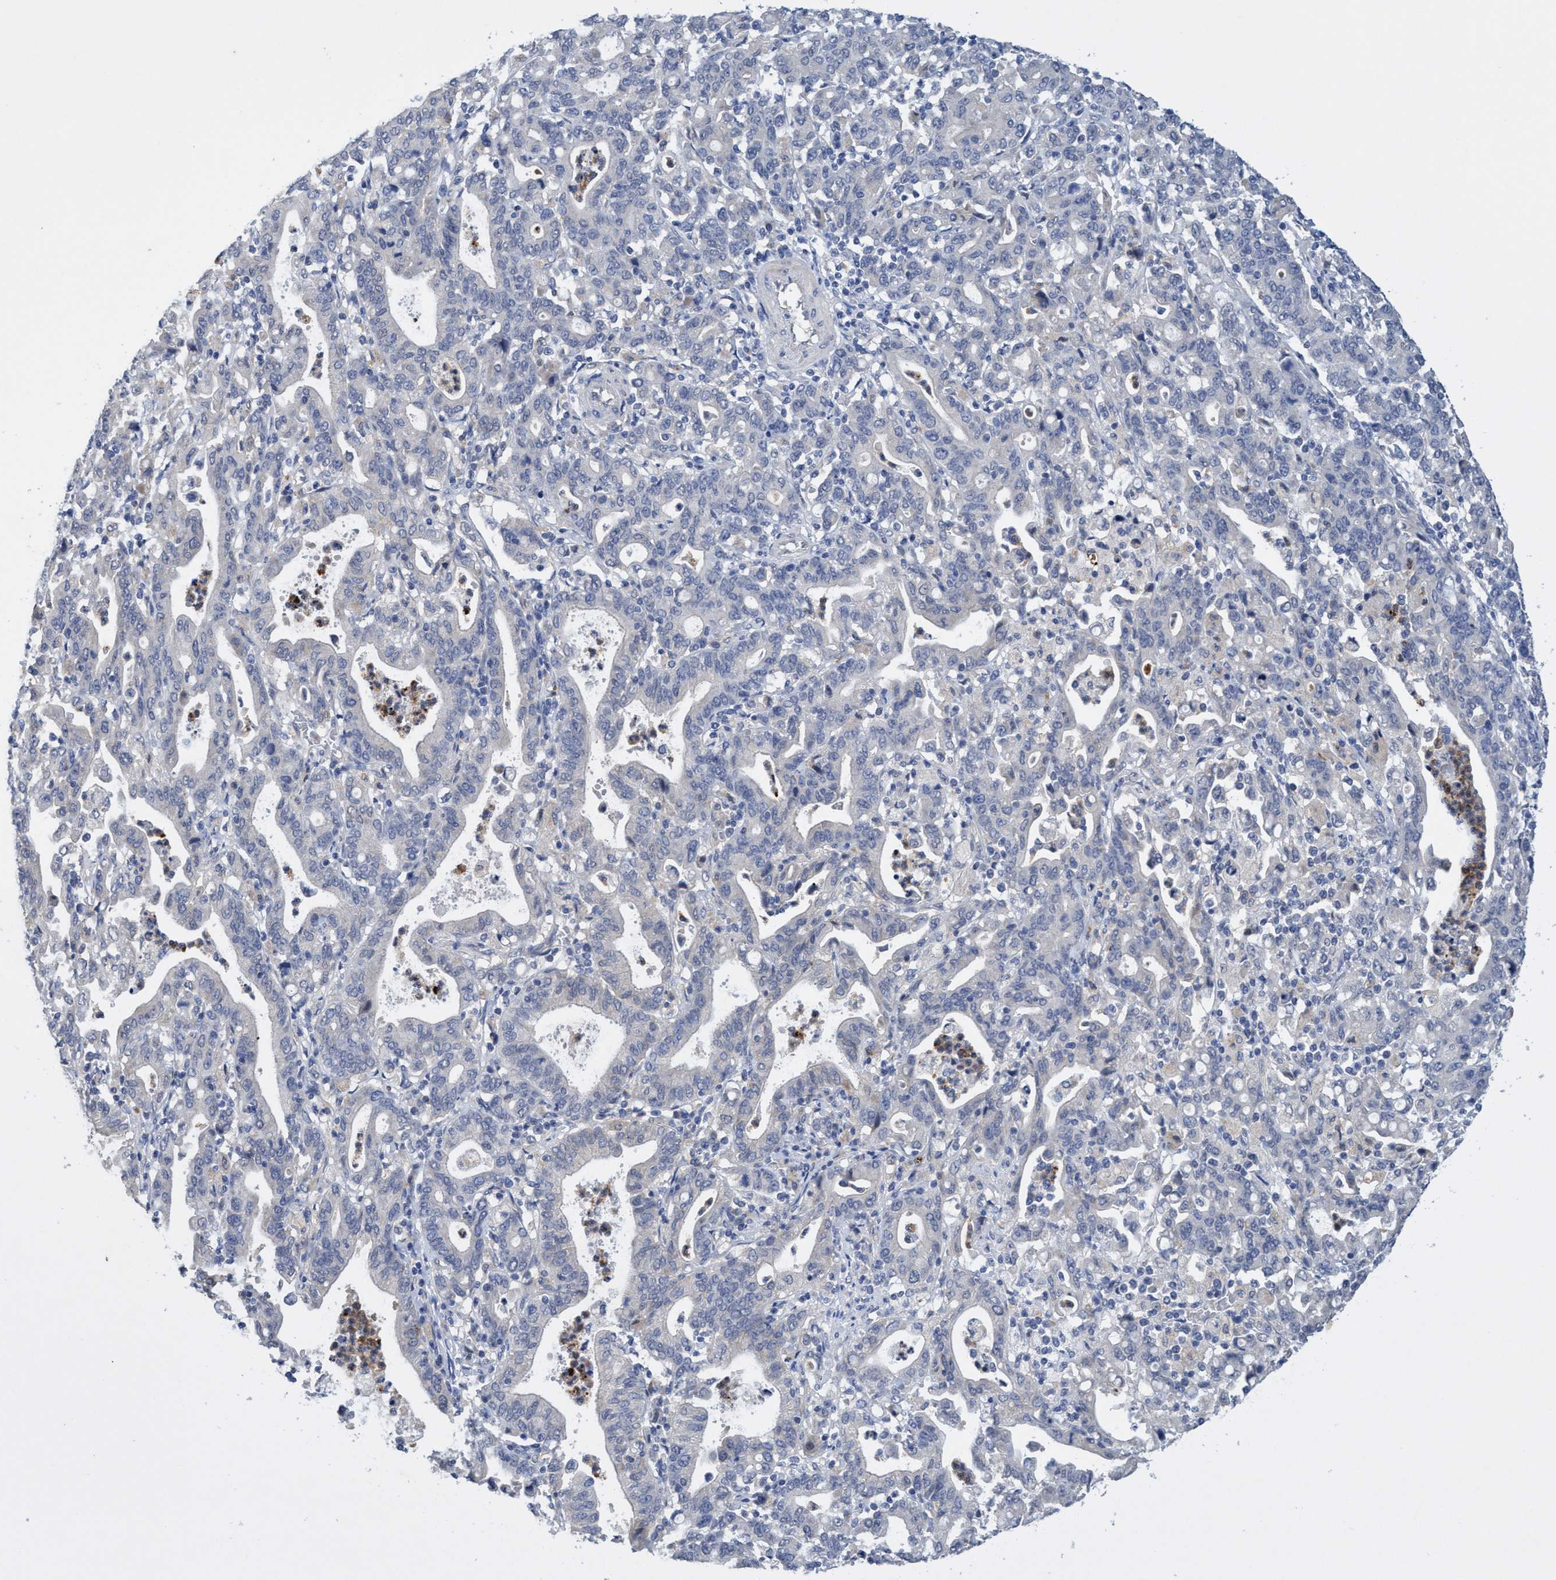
{"staining": {"intensity": "weak", "quantity": "<25%", "location": "cytoplasmic/membranous"}, "tissue": "stomach cancer", "cell_type": "Tumor cells", "image_type": "cancer", "snomed": [{"axis": "morphology", "description": "Adenocarcinoma, NOS"}, {"axis": "topography", "description": "Stomach, upper"}], "caption": "This is a image of immunohistochemistry (IHC) staining of stomach cancer, which shows no expression in tumor cells.", "gene": "SEMA4D", "patient": {"sex": "male", "age": 69}}